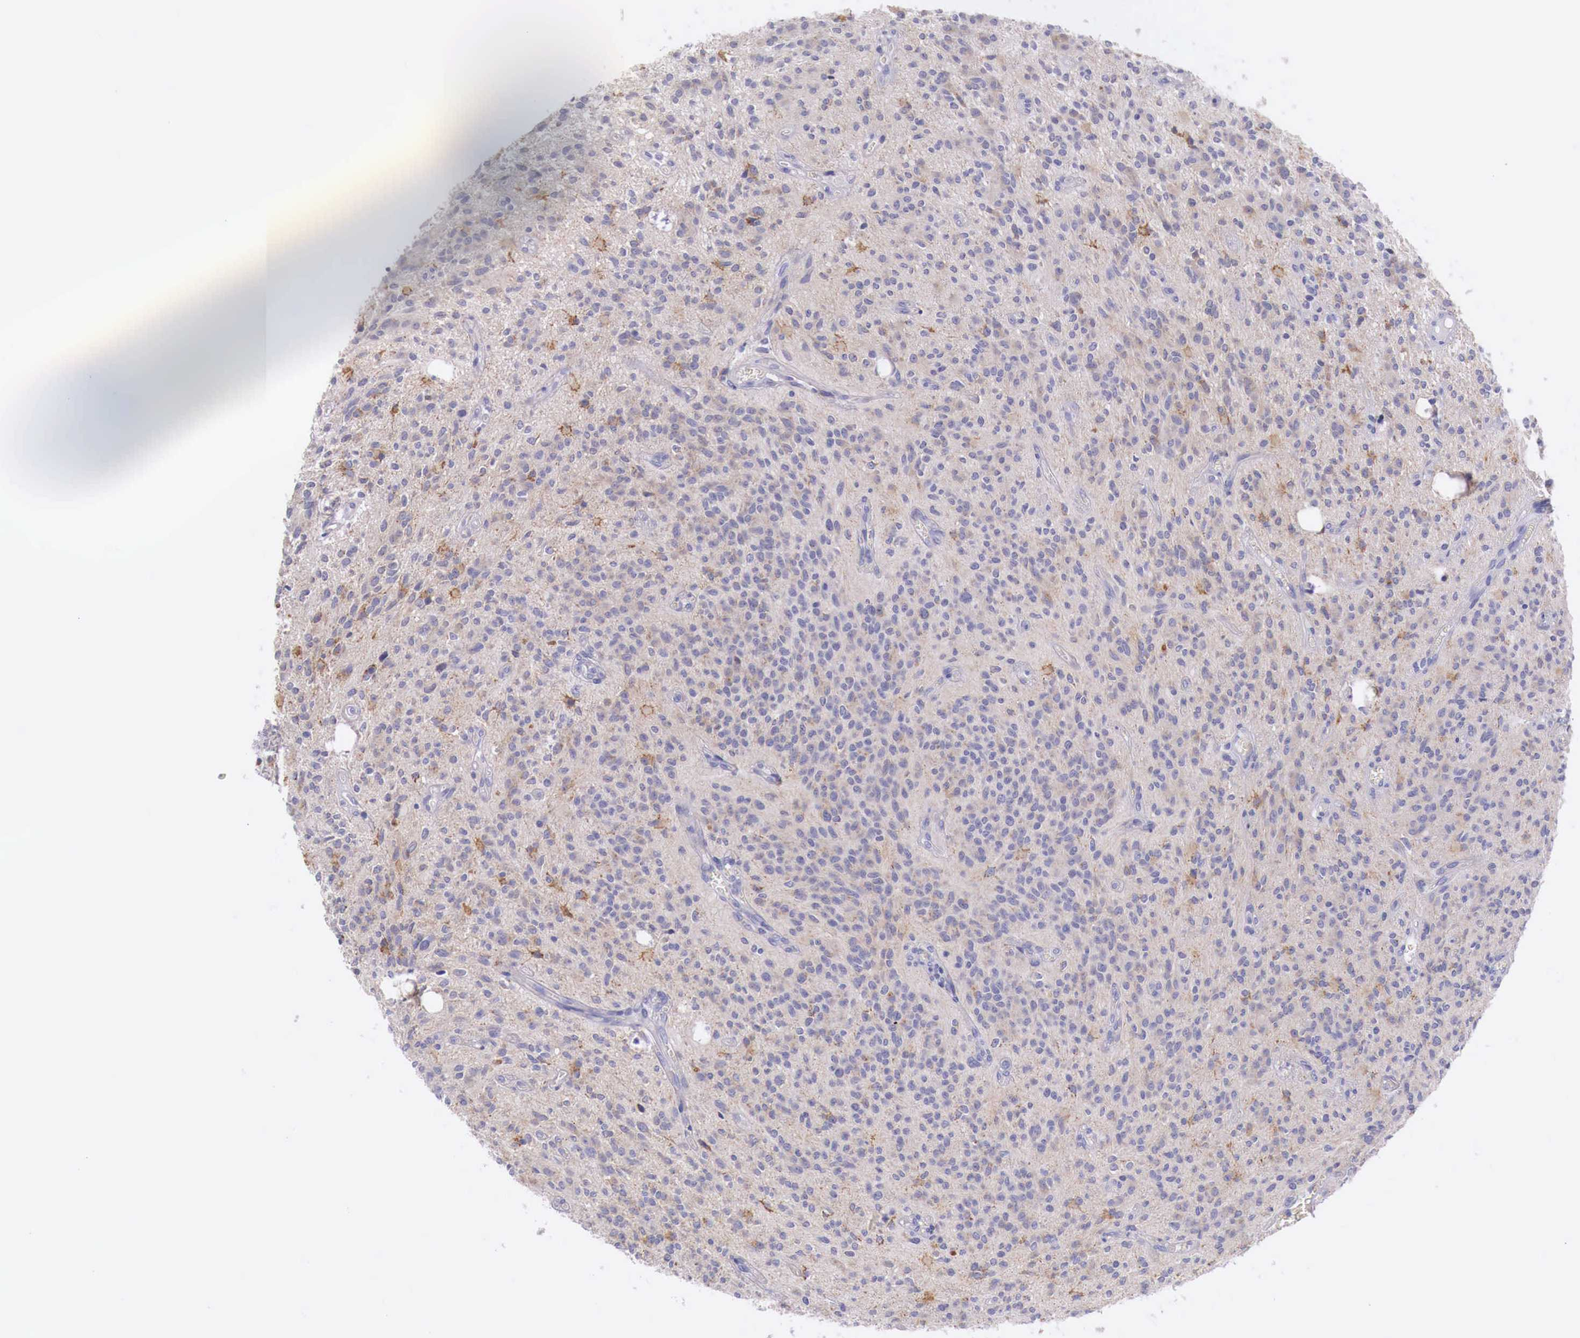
{"staining": {"intensity": "moderate", "quantity": "25%-75%", "location": "cytoplasmic/membranous"}, "tissue": "glioma", "cell_type": "Tumor cells", "image_type": "cancer", "snomed": [{"axis": "morphology", "description": "Glioma, malignant, Low grade"}, {"axis": "topography", "description": "Brain"}], "caption": "Malignant glioma (low-grade) stained with DAB (3,3'-diaminobenzidine) IHC exhibits medium levels of moderate cytoplasmic/membranous expression in about 25%-75% of tumor cells.", "gene": "NREP", "patient": {"sex": "female", "age": 15}}